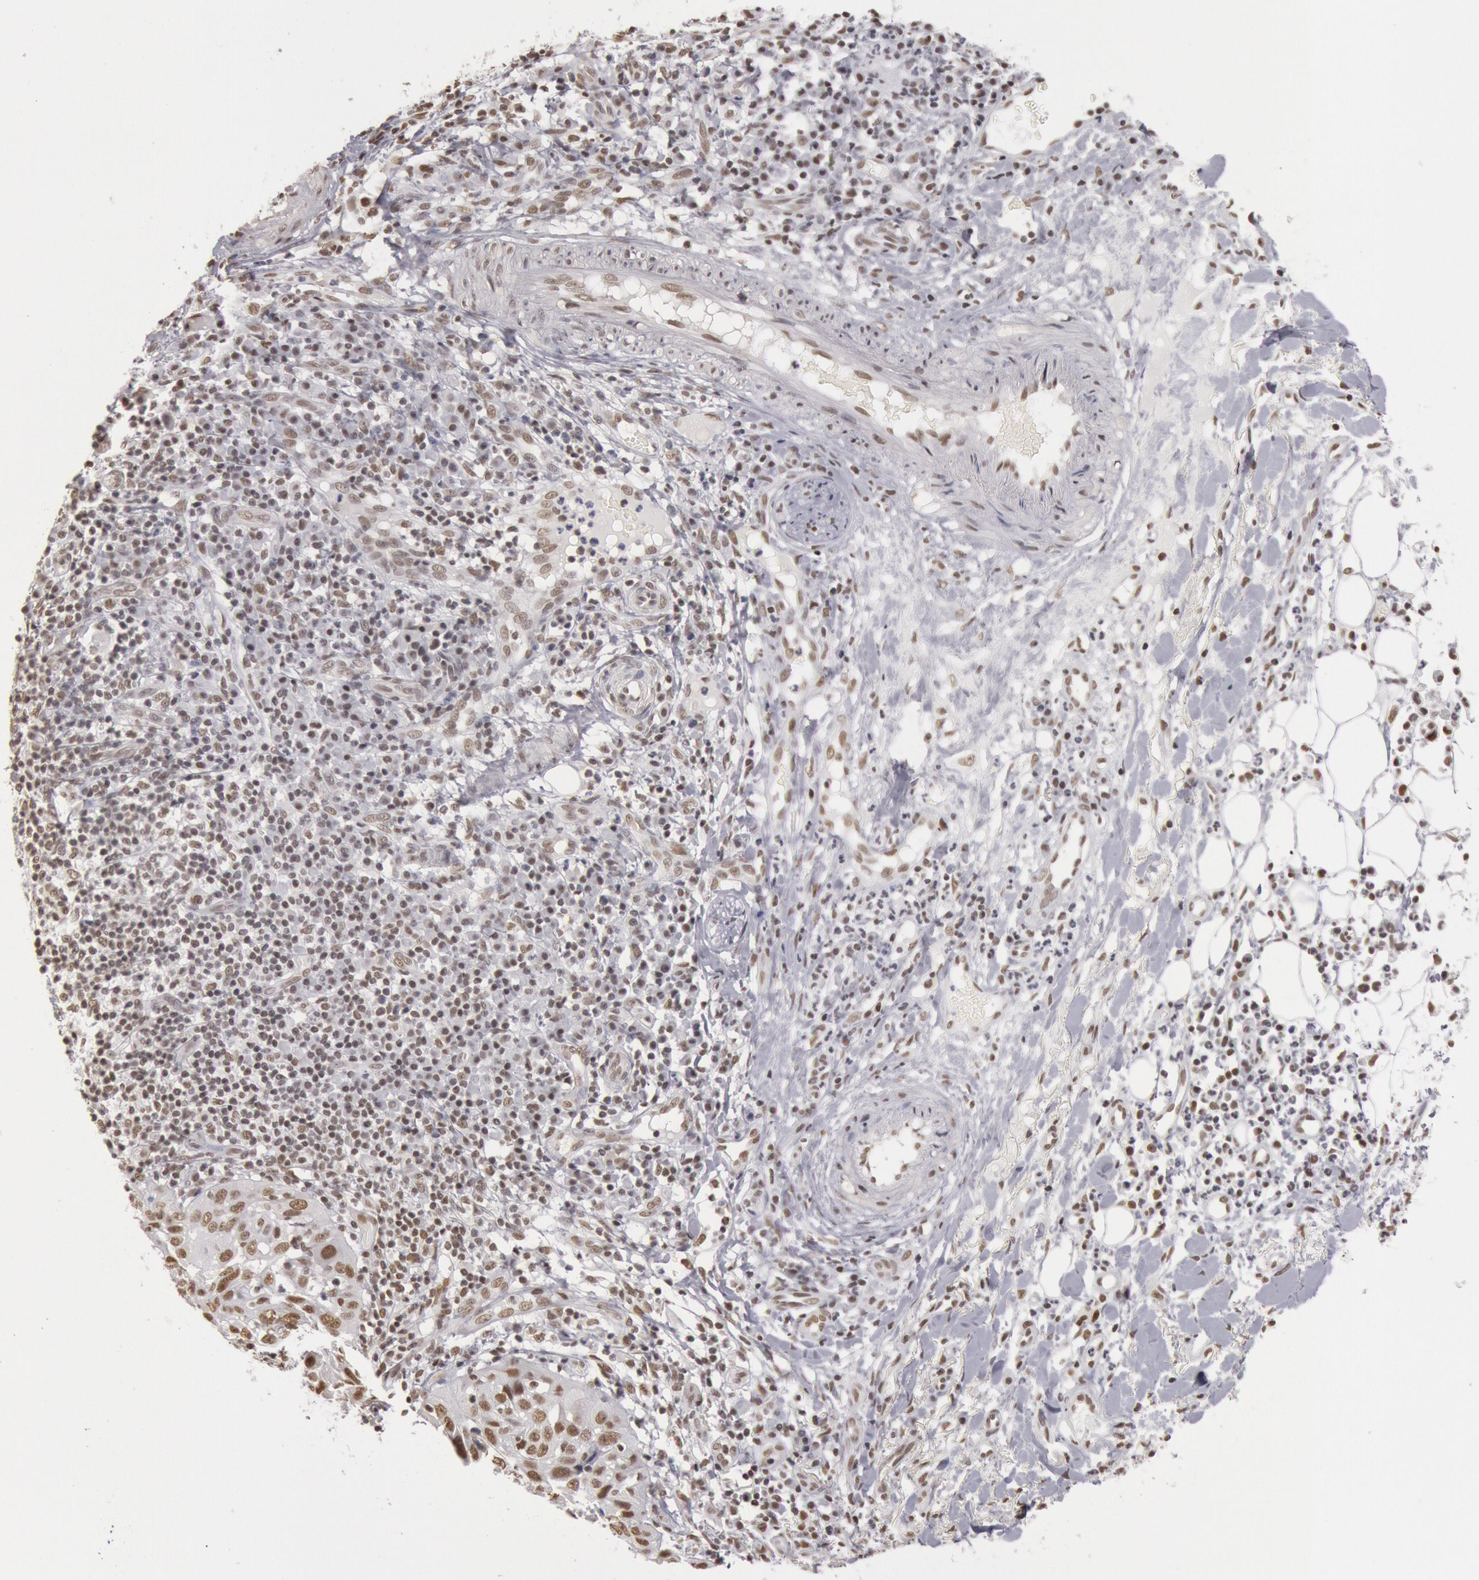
{"staining": {"intensity": "moderate", "quantity": ">75%", "location": "nuclear"}, "tissue": "skin cancer", "cell_type": "Tumor cells", "image_type": "cancer", "snomed": [{"axis": "morphology", "description": "Squamous cell carcinoma, NOS"}, {"axis": "topography", "description": "Skin"}], "caption": "This photomicrograph demonstrates skin cancer (squamous cell carcinoma) stained with IHC to label a protein in brown. The nuclear of tumor cells show moderate positivity for the protein. Nuclei are counter-stained blue.", "gene": "ESS2", "patient": {"sex": "female", "age": 89}}